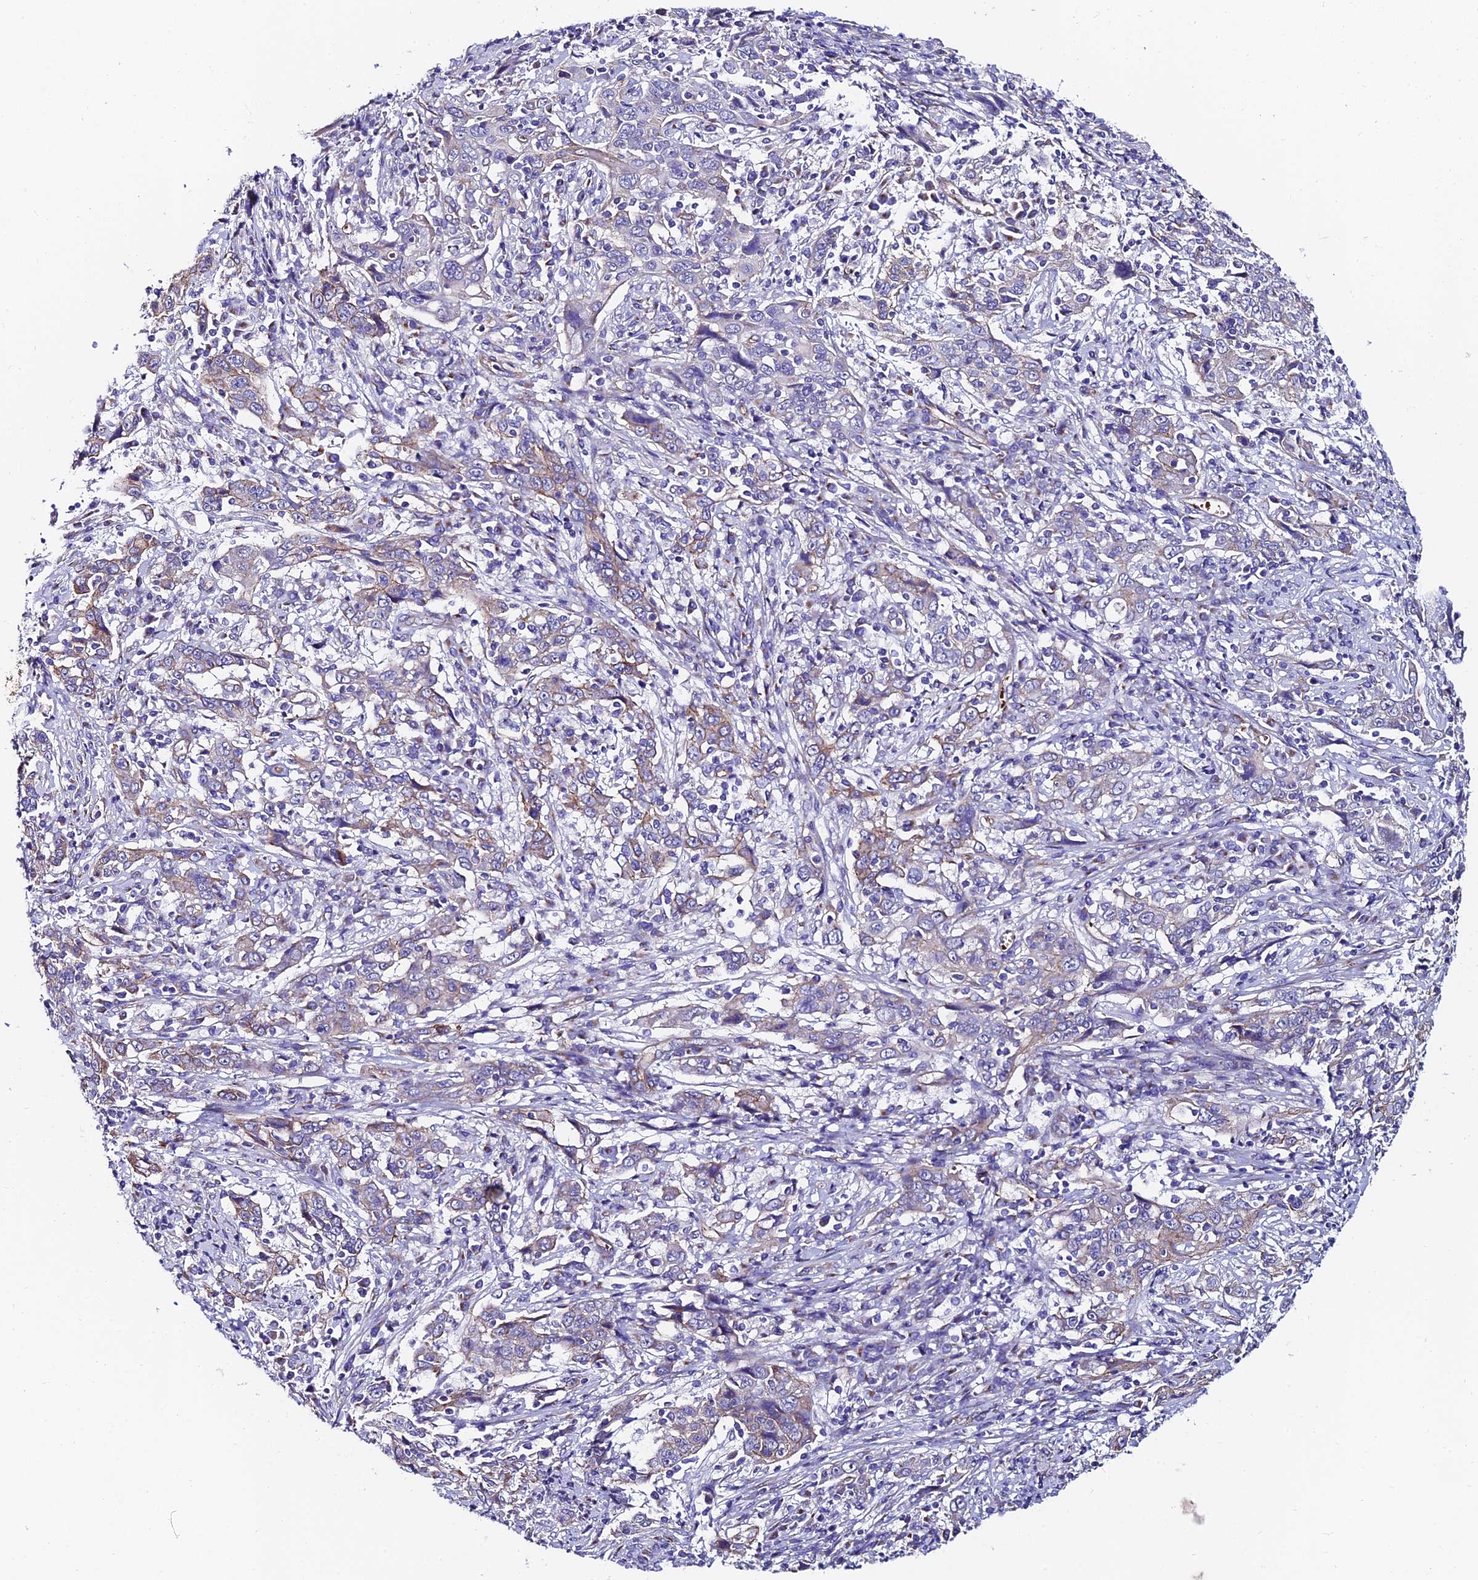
{"staining": {"intensity": "weak", "quantity": "<25%", "location": "cytoplasmic/membranous"}, "tissue": "cervical cancer", "cell_type": "Tumor cells", "image_type": "cancer", "snomed": [{"axis": "morphology", "description": "Squamous cell carcinoma, NOS"}, {"axis": "topography", "description": "Cervix"}], "caption": "This is an immunohistochemistry (IHC) histopathology image of human squamous cell carcinoma (cervical). There is no staining in tumor cells.", "gene": "ADGRF3", "patient": {"sex": "female", "age": 46}}